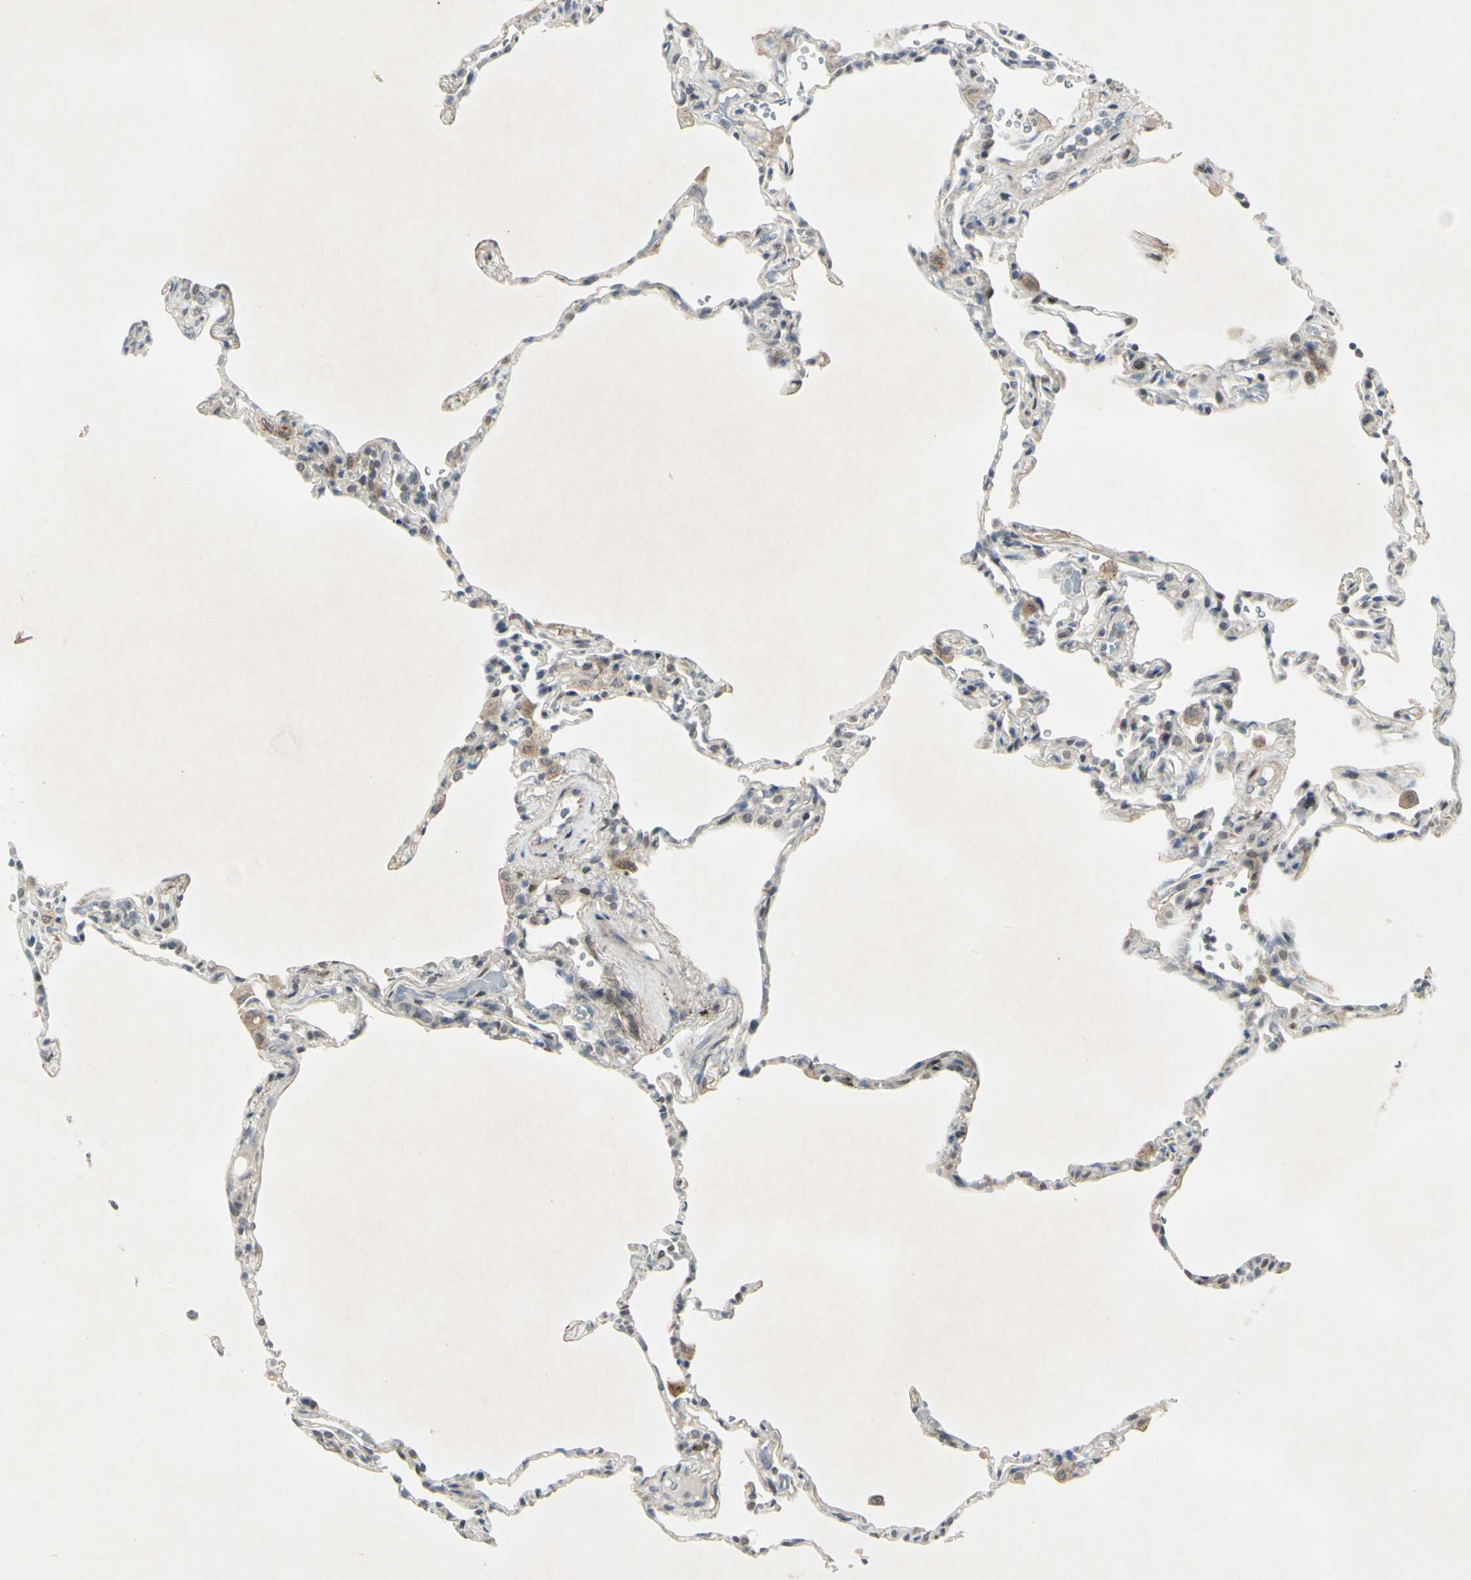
{"staining": {"intensity": "weak", "quantity": ">75%", "location": "cytoplasmic/membranous"}, "tissue": "lung", "cell_type": "Alveolar cells", "image_type": "normal", "snomed": [{"axis": "morphology", "description": "Normal tissue, NOS"}, {"axis": "topography", "description": "Lung"}], "caption": "High-power microscopy captured an immunohistochemistry (IHC) micrograph of normal lung, revealing weak cytoplasmic/membranous positivity in approximately >75% of alveolar cells.", "gene": "FGFR2", "patient": {"sex": "male", "age": 59}}